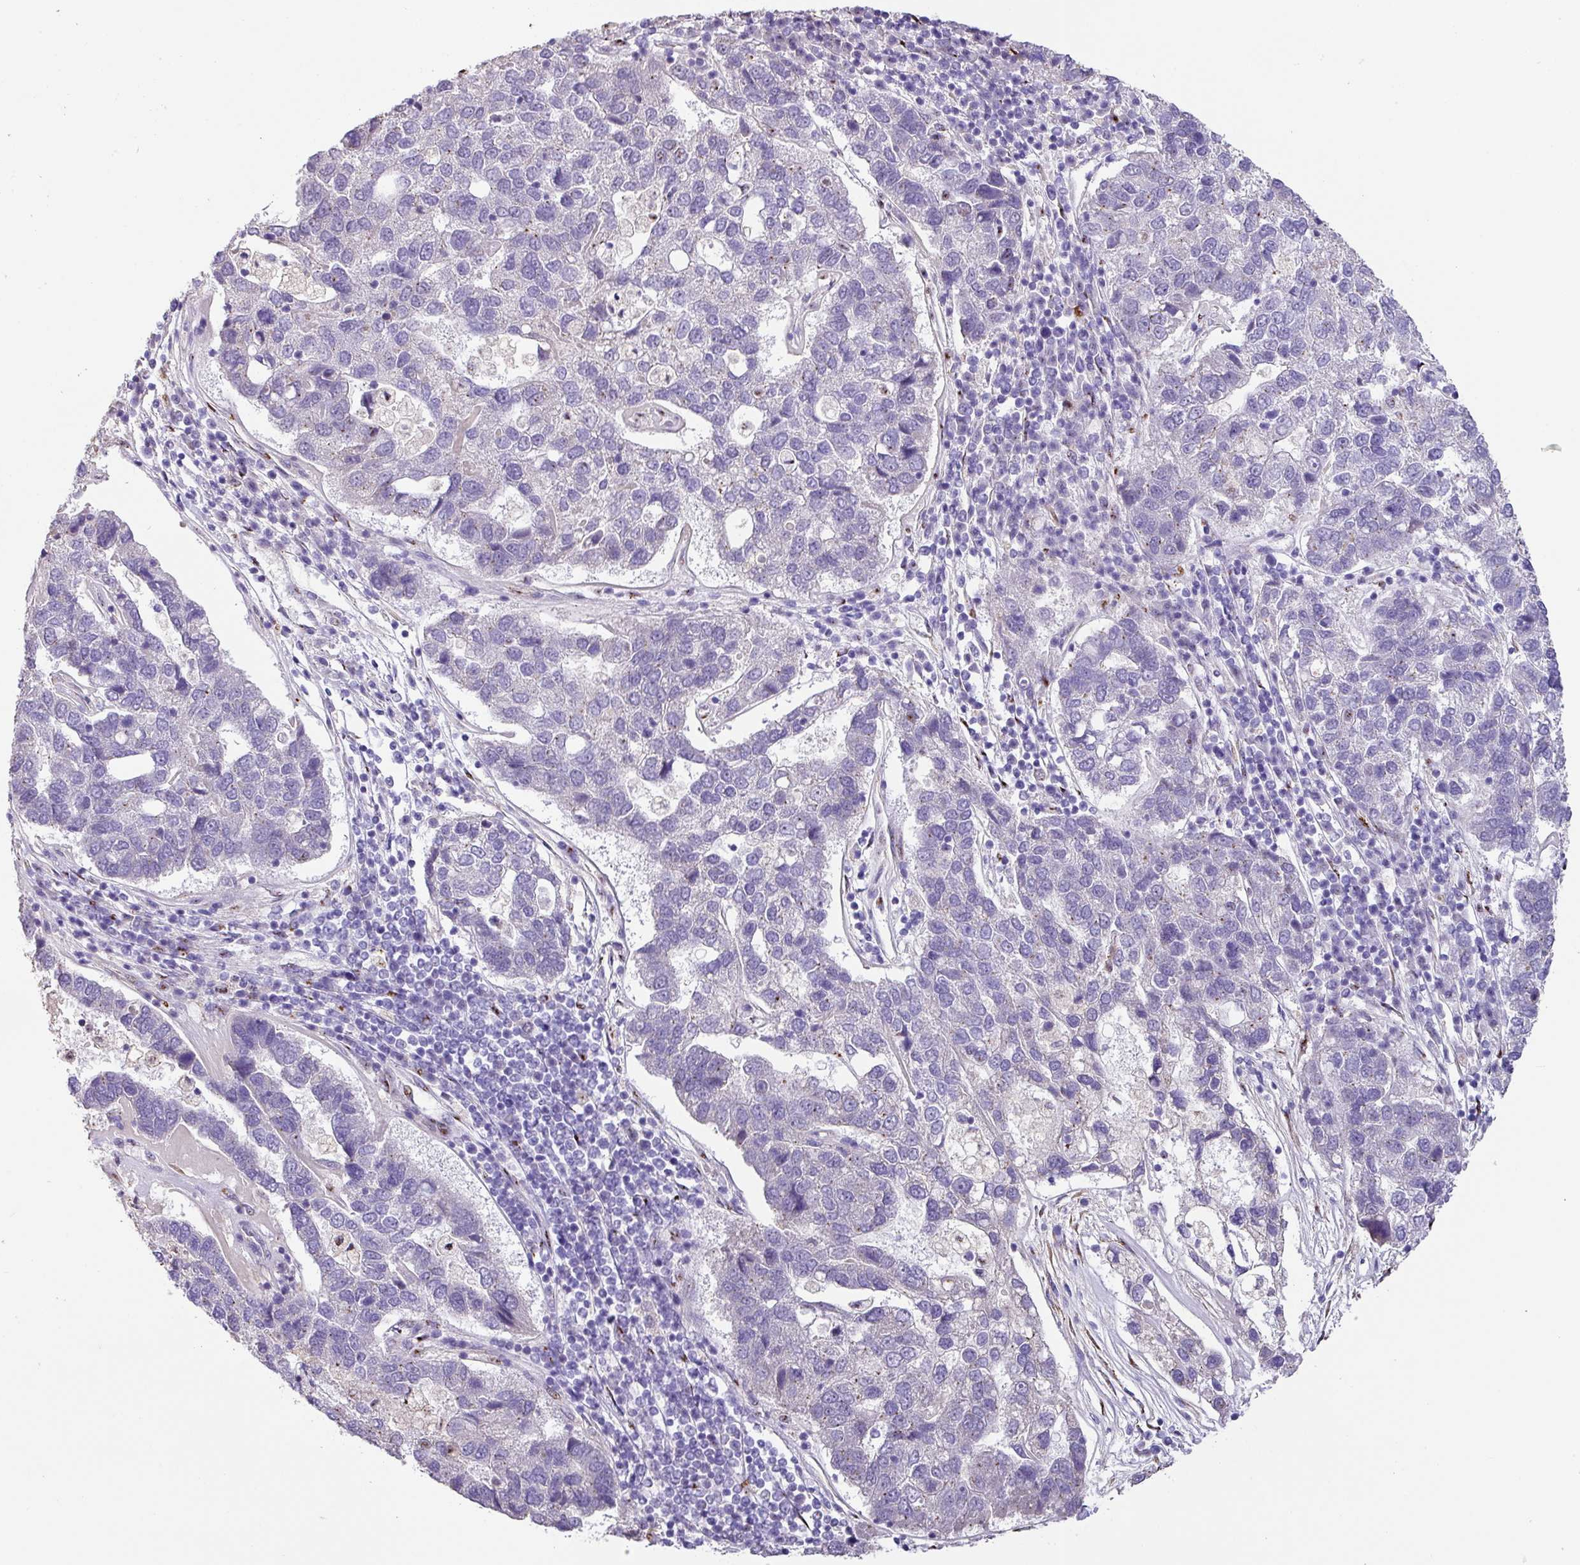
{"staining": {"intensity": "negative", "quantity": "none", "location": "none"}, "tissue": "pancreatic cancer", "cell_type": "Tumor cells", "image_type": "cancer", "snomed": [{"axis": "morphology", "description": "Adenocarcinoma, NOS"}, {"axis": "topography", "description": "Pancreas"}], "caption": "DAB (3,3'-diaminobenzidine) immunohistochemical staining of human pancreatic adenocarcinoma demonstrates no significant expression in tumor cells. (DAB (3,3'-diaminobenzidine) IHC, high magnification).", "gene": "ZG16", "patient": {"sex": "female", "age": 61}}